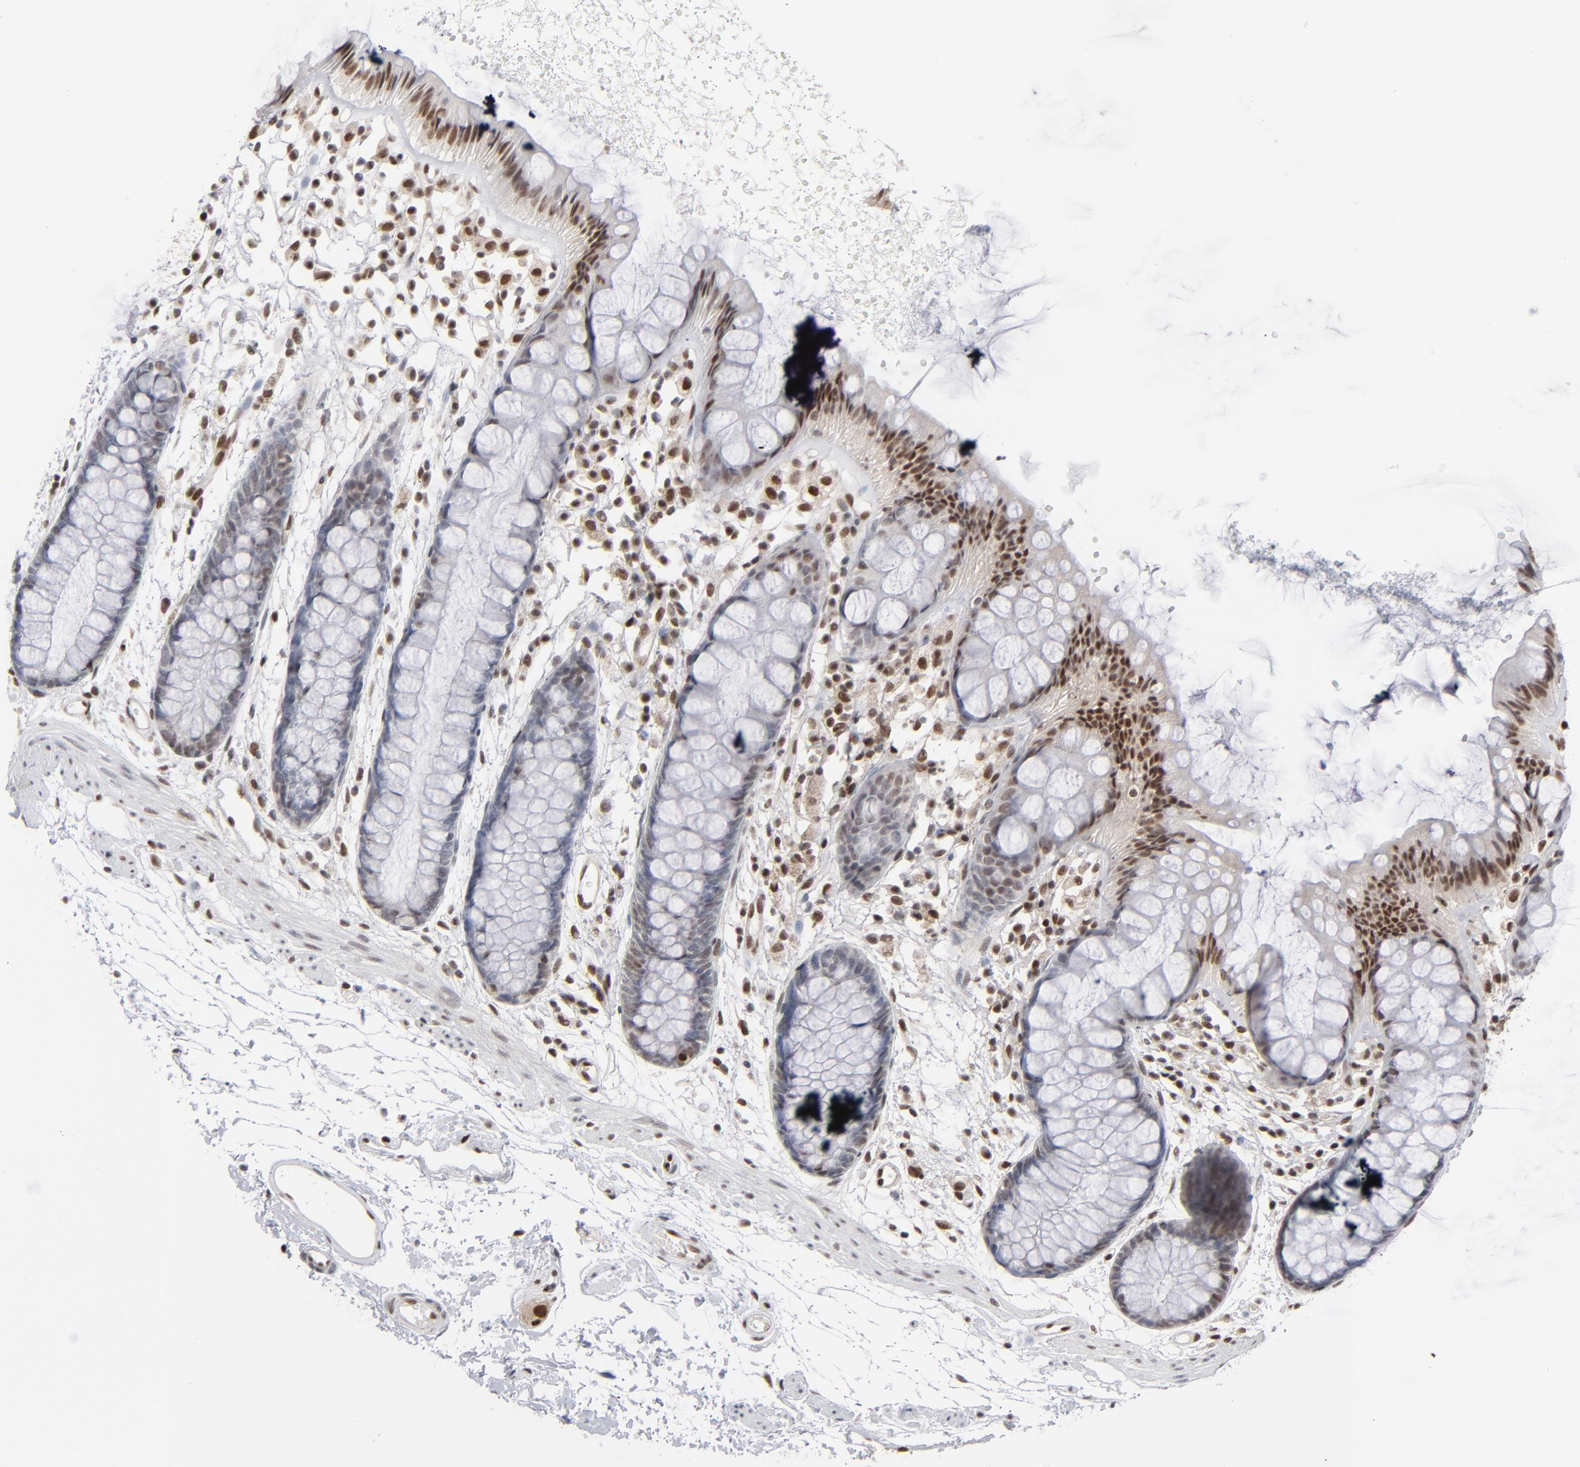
{"staining": {"intensity": "moderate", "quantity": "25%-75%", "location": "nuclear"}, "tissue": "rectum", "cell_type": "Glandular cells", "image_type": "normal", "snomed": [{"axis": "morphology", "description": "Normal tissue, NOS"}, {"axis": "topography", "description": "Rectum"}], "caption": "A micrograph of rectum stained for a protein displays moderate nuclear brown staining in glandular cells. (DAB = brown stain, brightfield microscopy at high magnification).", "gene": "IRF9", "patient": {"sex": "female", "age": 66}}